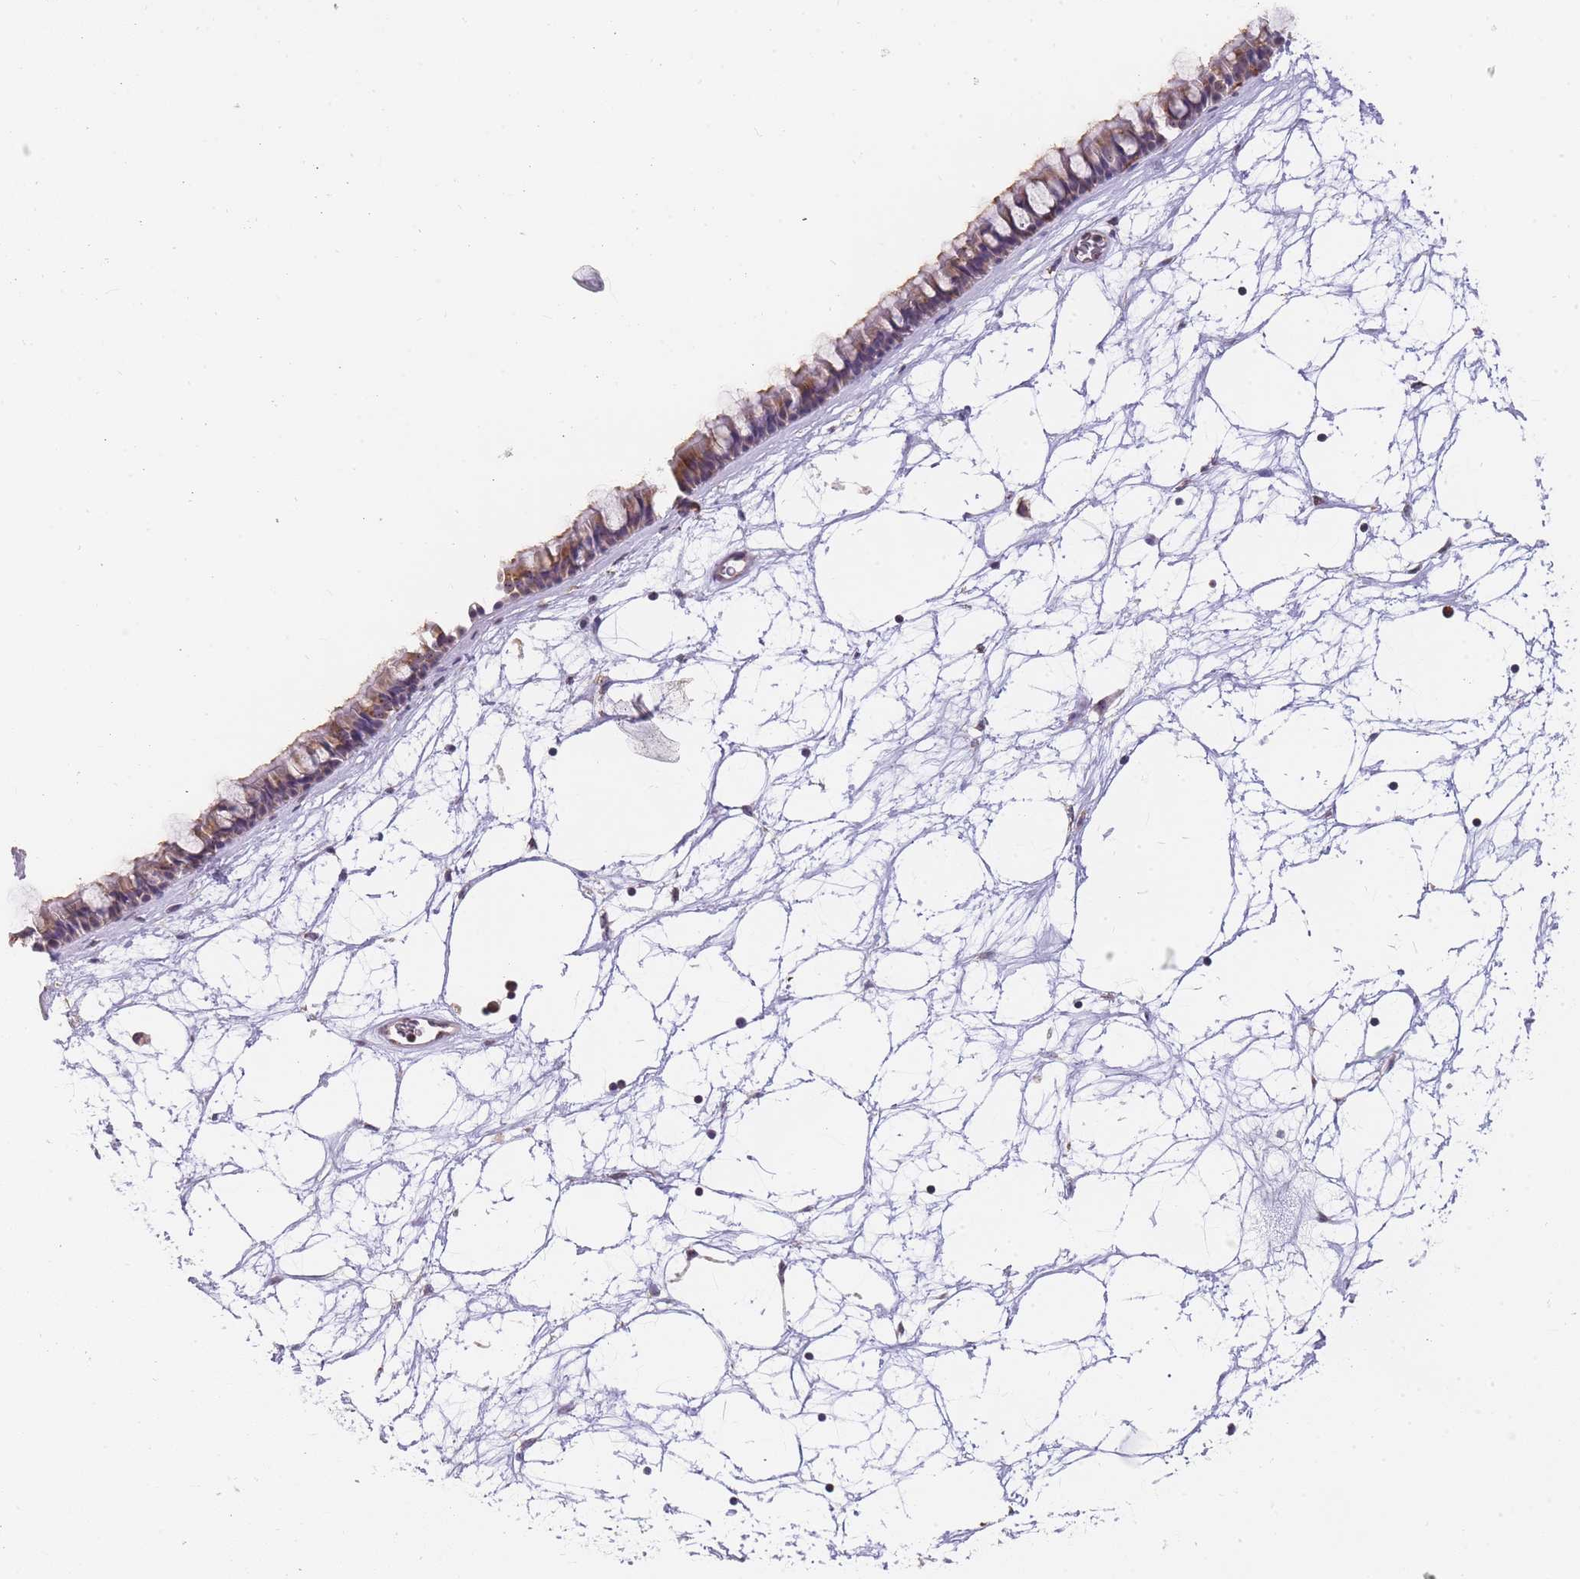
{"staining": {"intensity": "moderate", "quantity": ">75%", "location": "cytoplasmic/membranous"}, "tissue": "nasopharynx", "cell_type": "Respiratory epithelial cells", "image_type": "normal", "snomed": [{"axis": "morphology", "description": "Normal tissue, NOS"}, {"axis": "topography", "description": "Nasopharynx"}], "caption": "Immunohistochemical staining of normal nasopharynx reveals >75% levels of moderate cytoplasmic/membranous protein expression in approximately >75% of respiratory epithelial cells.", "gene": "ZNF662", "patient": {"sex": "male", "age": 64}}